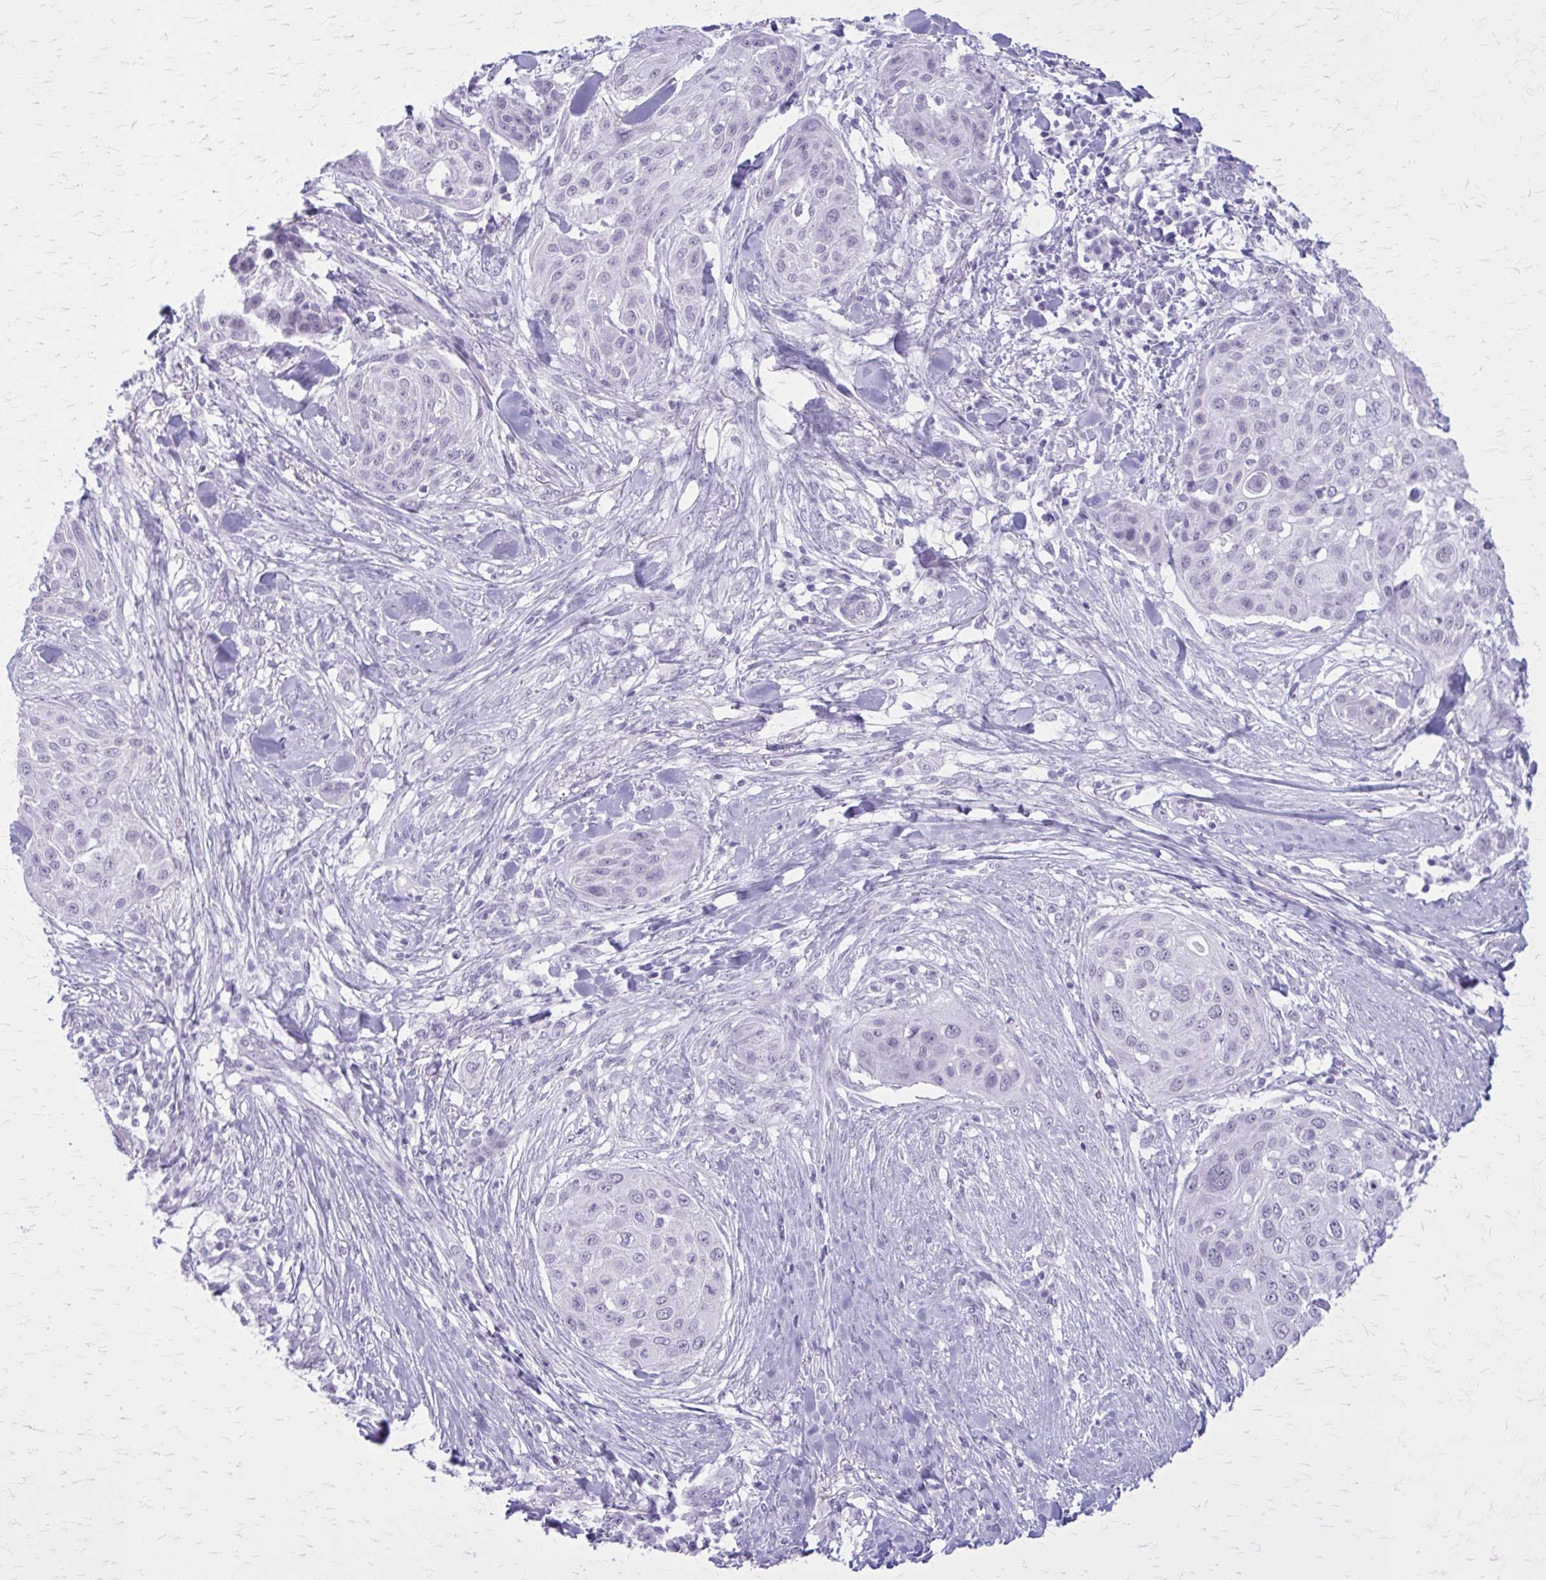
{"staining": {"intensity": "negative", "quantity": "none", "location": "none"}, "tissue": "skin cancer", "cell_type": "Tumor cells", "image_type": "cancer", "snomed": [{"axis": "morphology", "description": "Squamous cell carcinoma, NOS"}, {"axis": "topography", "description": "Skin"}], "caption": "Image shows no protein staining in tumor cells of skin squamous cell carcinoma tissue. (DAB (3,3'-diaminobenzidine) immunohistochemistry (IHC), high magnification).", "gene": "GAD1", "patient": {"sex": "female", "age": 87}}